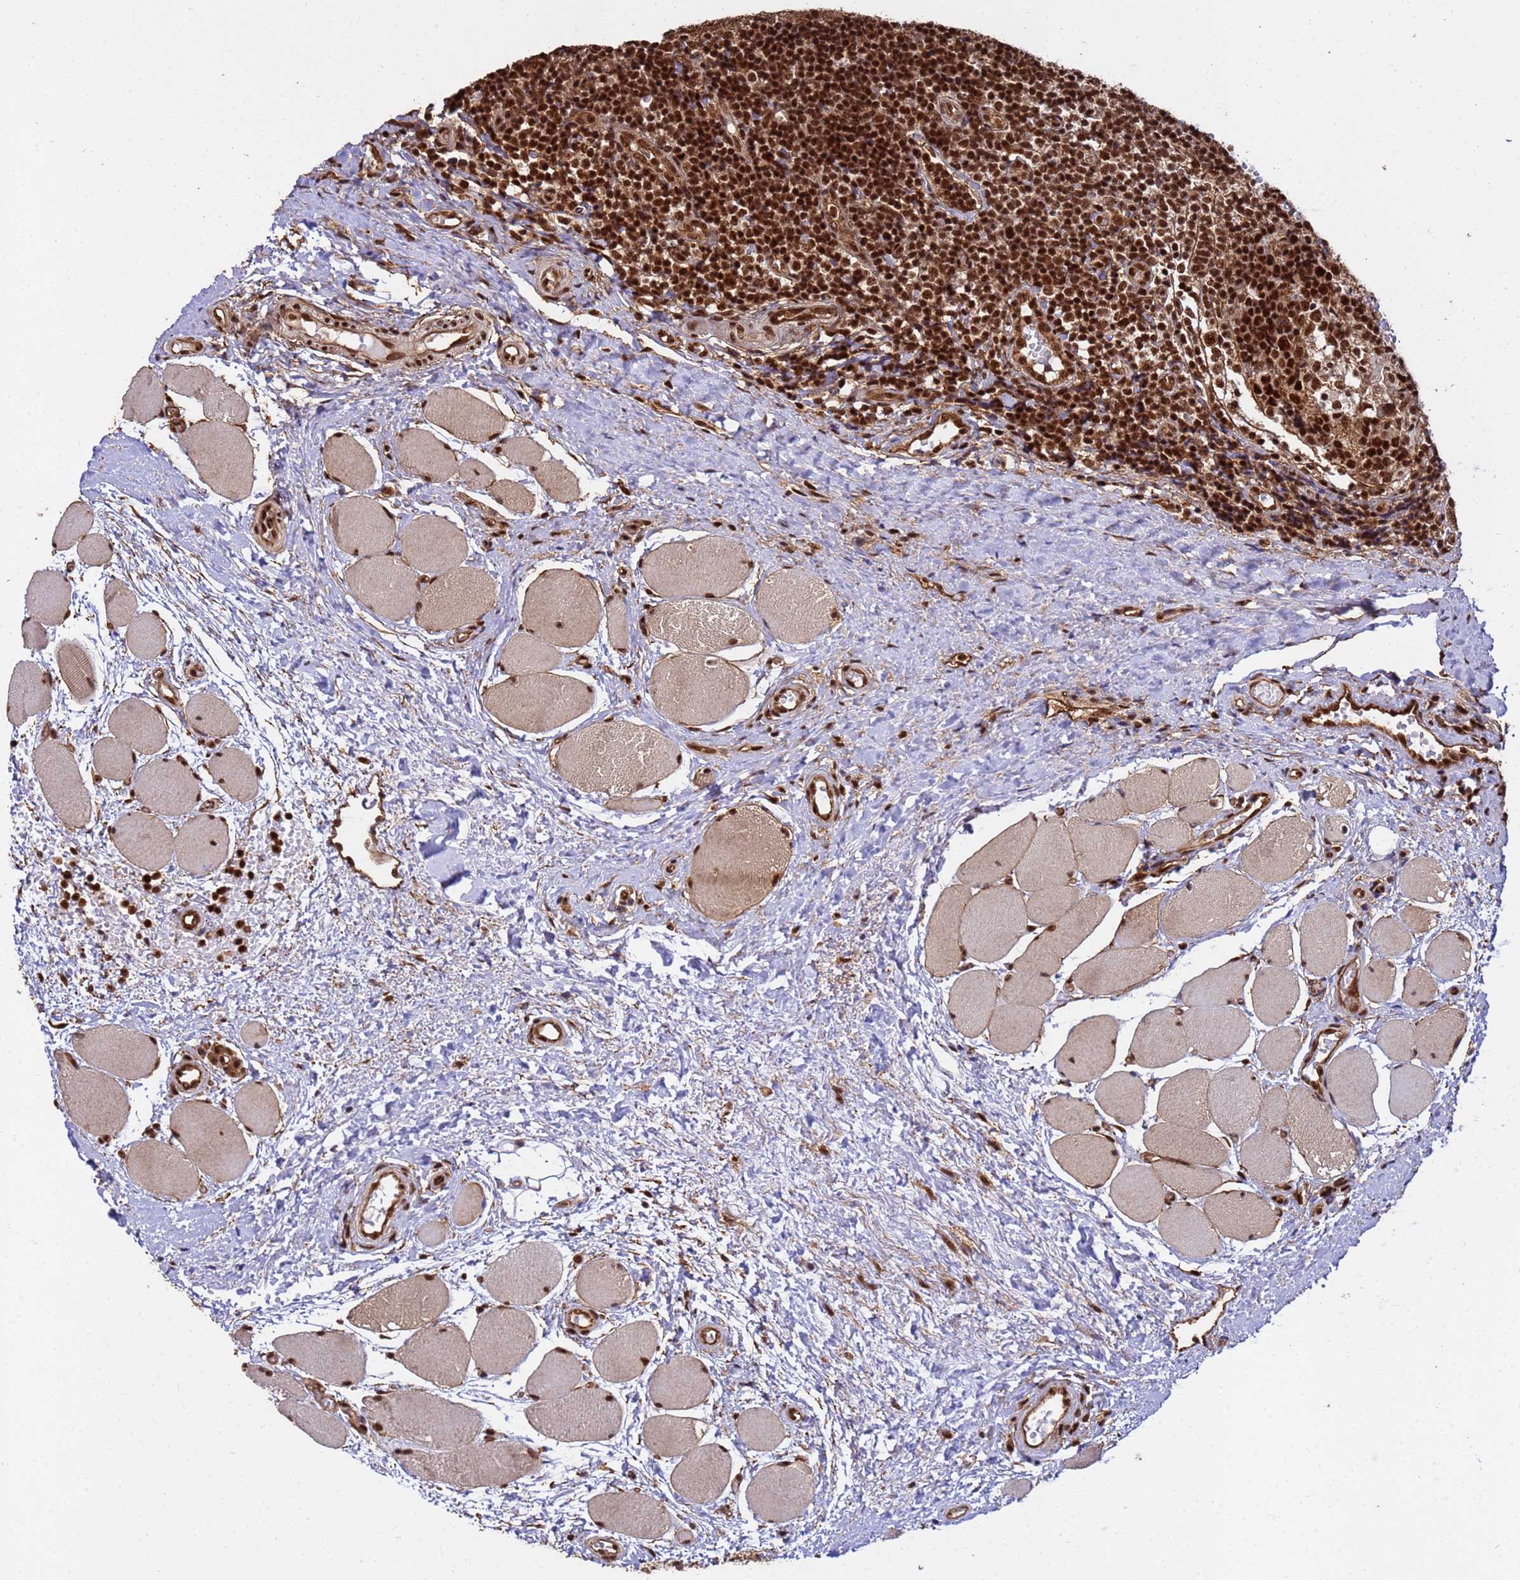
{"staining": {"intensity": "strong", "quantity": ">75%", "location": "cytoplasmic/membranous,nuclear"}, "tissue": "tonsil", "cell_type": "Germinal center cells", "image_type": "normal", "snomed": [{"axis": "morphology", "description": "Normal tissue, NOS"}, {"axis": "topography", "description": "Tonsil"}], "caption": "Immunohistochemical staining of benign human tonsil shows >75% levels of strong cytoplasmic/membranous,nuclear protein staining in approximately >75% of germinal center cells.", "gene": "SYF2", "patient": {"sex": "female", "age": 19}}